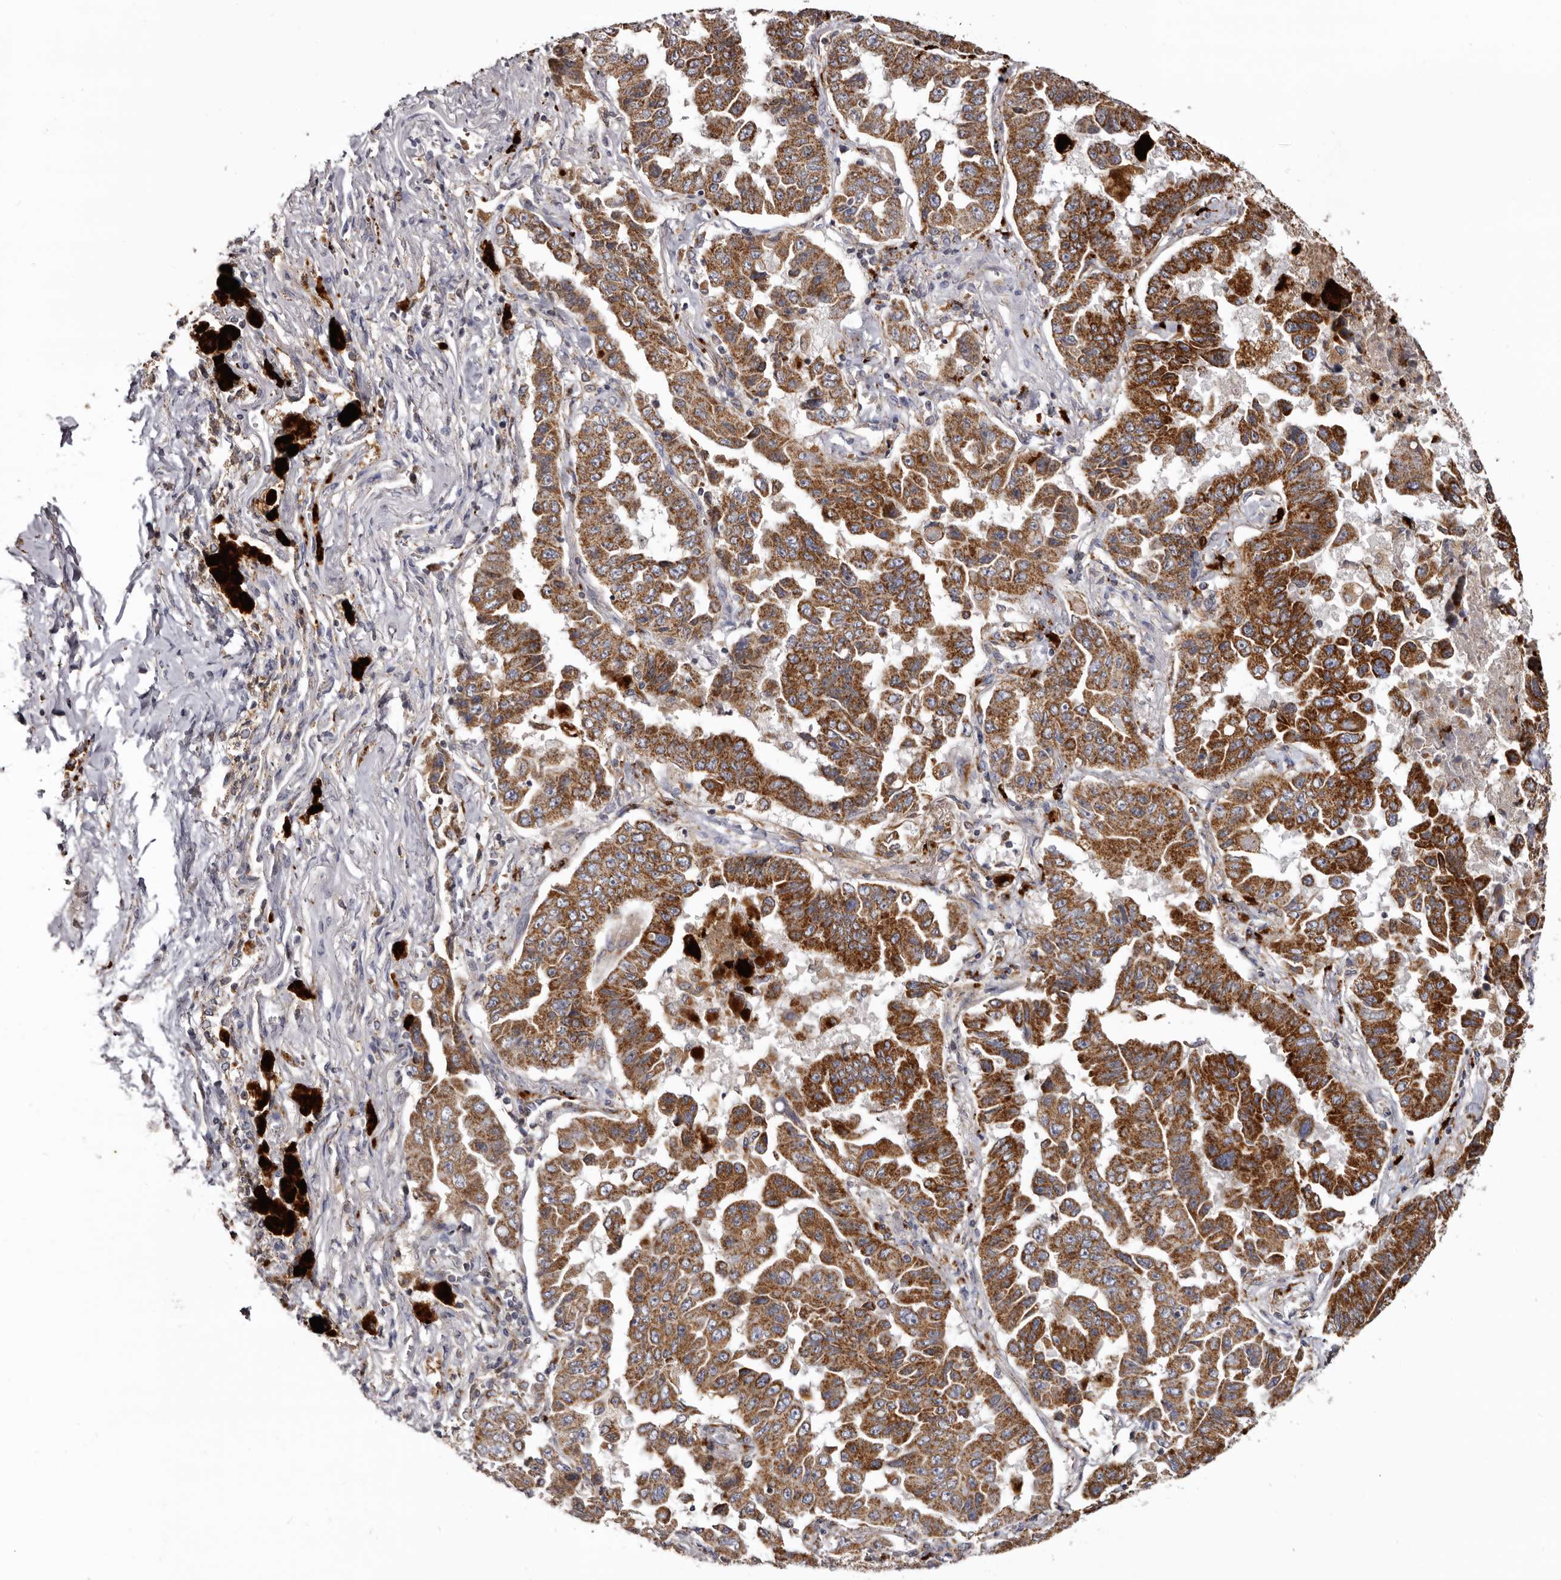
{"staining": {"intensity": "strong", "quantity": ">75%", "location": "cytoplasmic/membranous"}, "tissue": "lung cancer", "cell_type": "Tumor cells", "image_type": "cancer", "snomed": [{"axis": "morphology", "description": "Adenocarcinoma, NOS"}, {"axis": "topography", "description": "Lung"}], "caption": "Immunohistochemistry (IHC) of human lung cancer demonstrates high levels of strong cytoplasmic/membranous expression in about >75% of tumor cells. The protein of interest is stained brown, and the nuclei are stained in blue (DAB (3,3'-diaminobenzidine) IHC with brightfield microscopy, high magnification).", "gene": "MECR", "patient": {"sex": "female", "age": 51}}